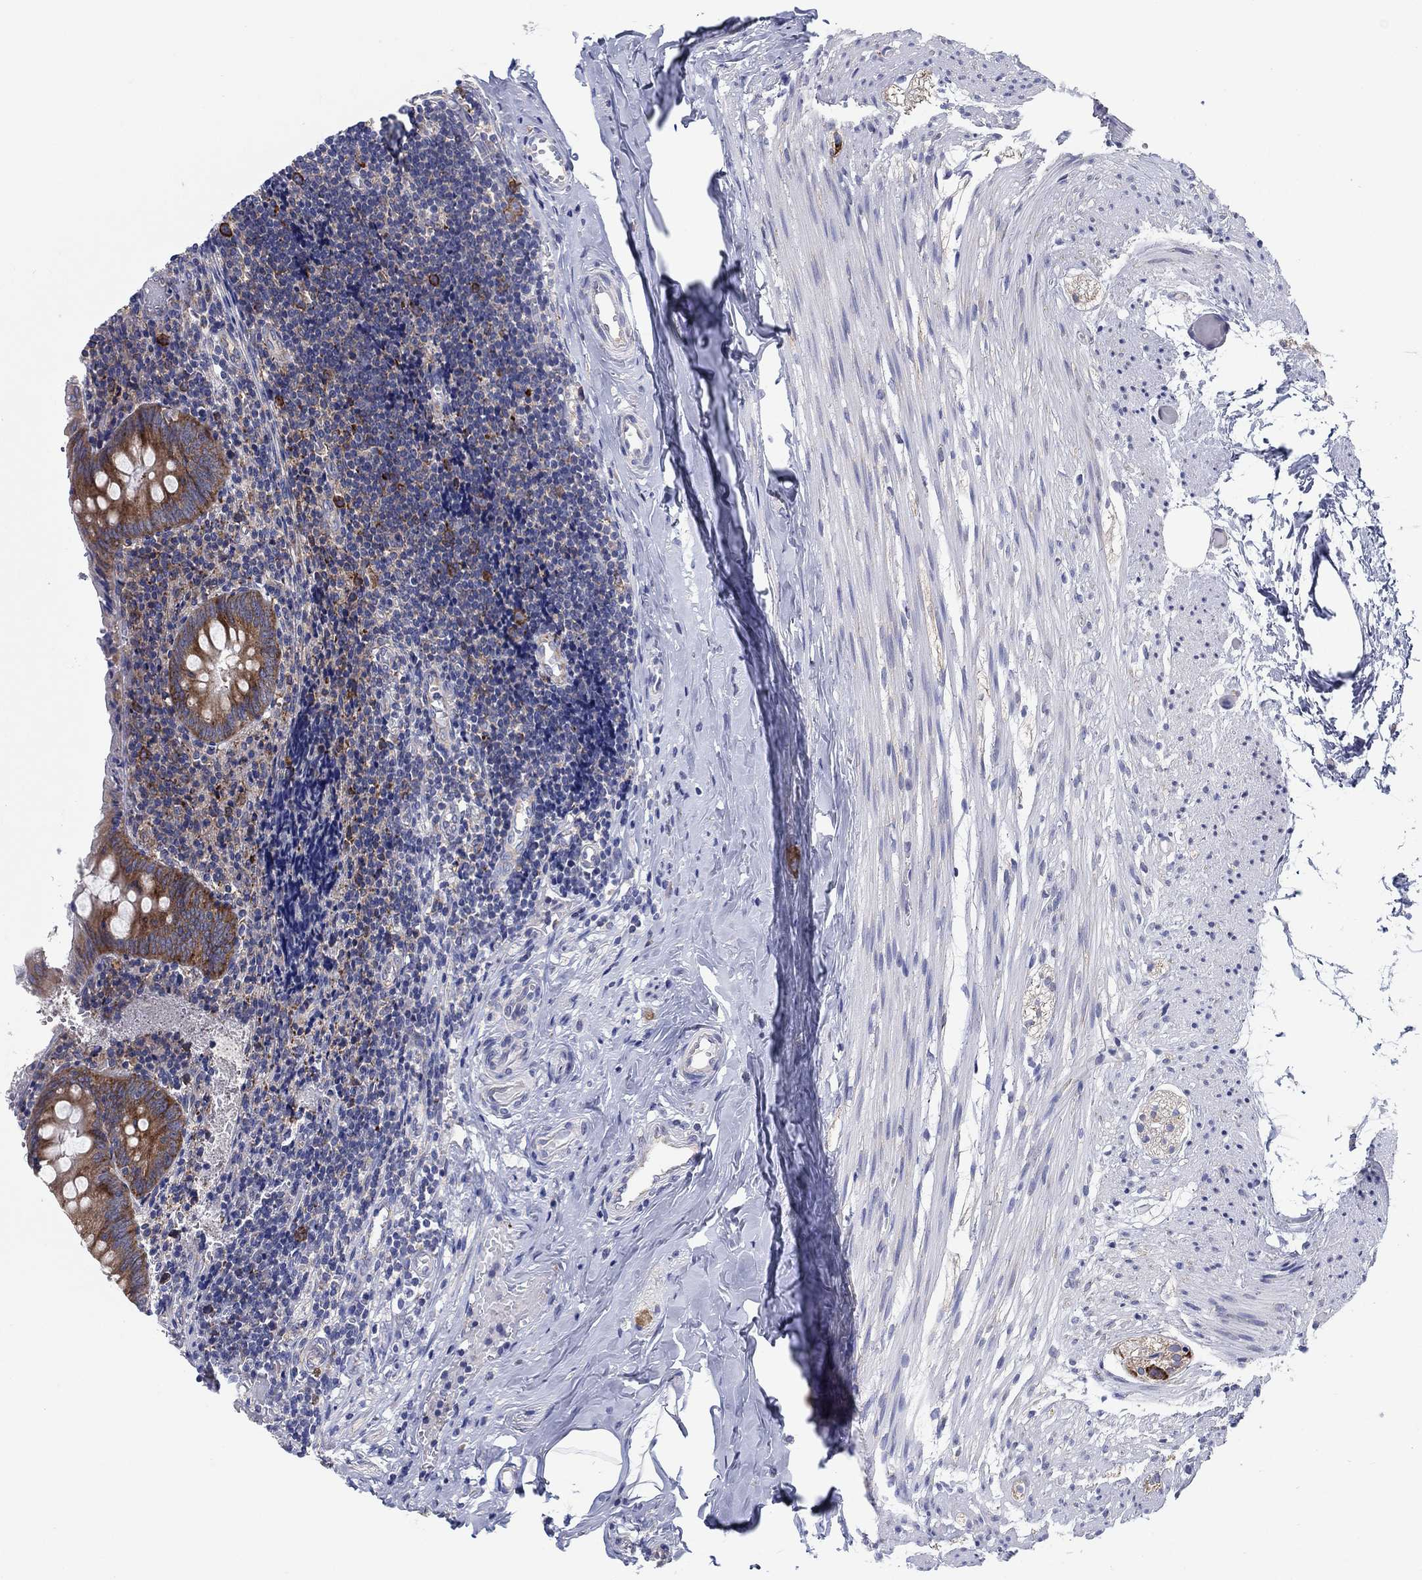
{"staining": {"intensity": "strong", "quantity": ">75%", "location": "cytoplasmic/membranous"}, "tissue": "appendix", "cell_type": "Glandular cells", "image_type": "normal", "snomed": [{"axis": "morphology", "description": "Normal tissue, NOS"}, {"axis": "topography", "description": "Appendix"}], "caption": "Protein staining displays strong cytoplasmic/membranous expression in about >75% of glandular cells in benign appendix.", "gene": "TMEM59", "patient": {"sex": "female", "age": 23}}